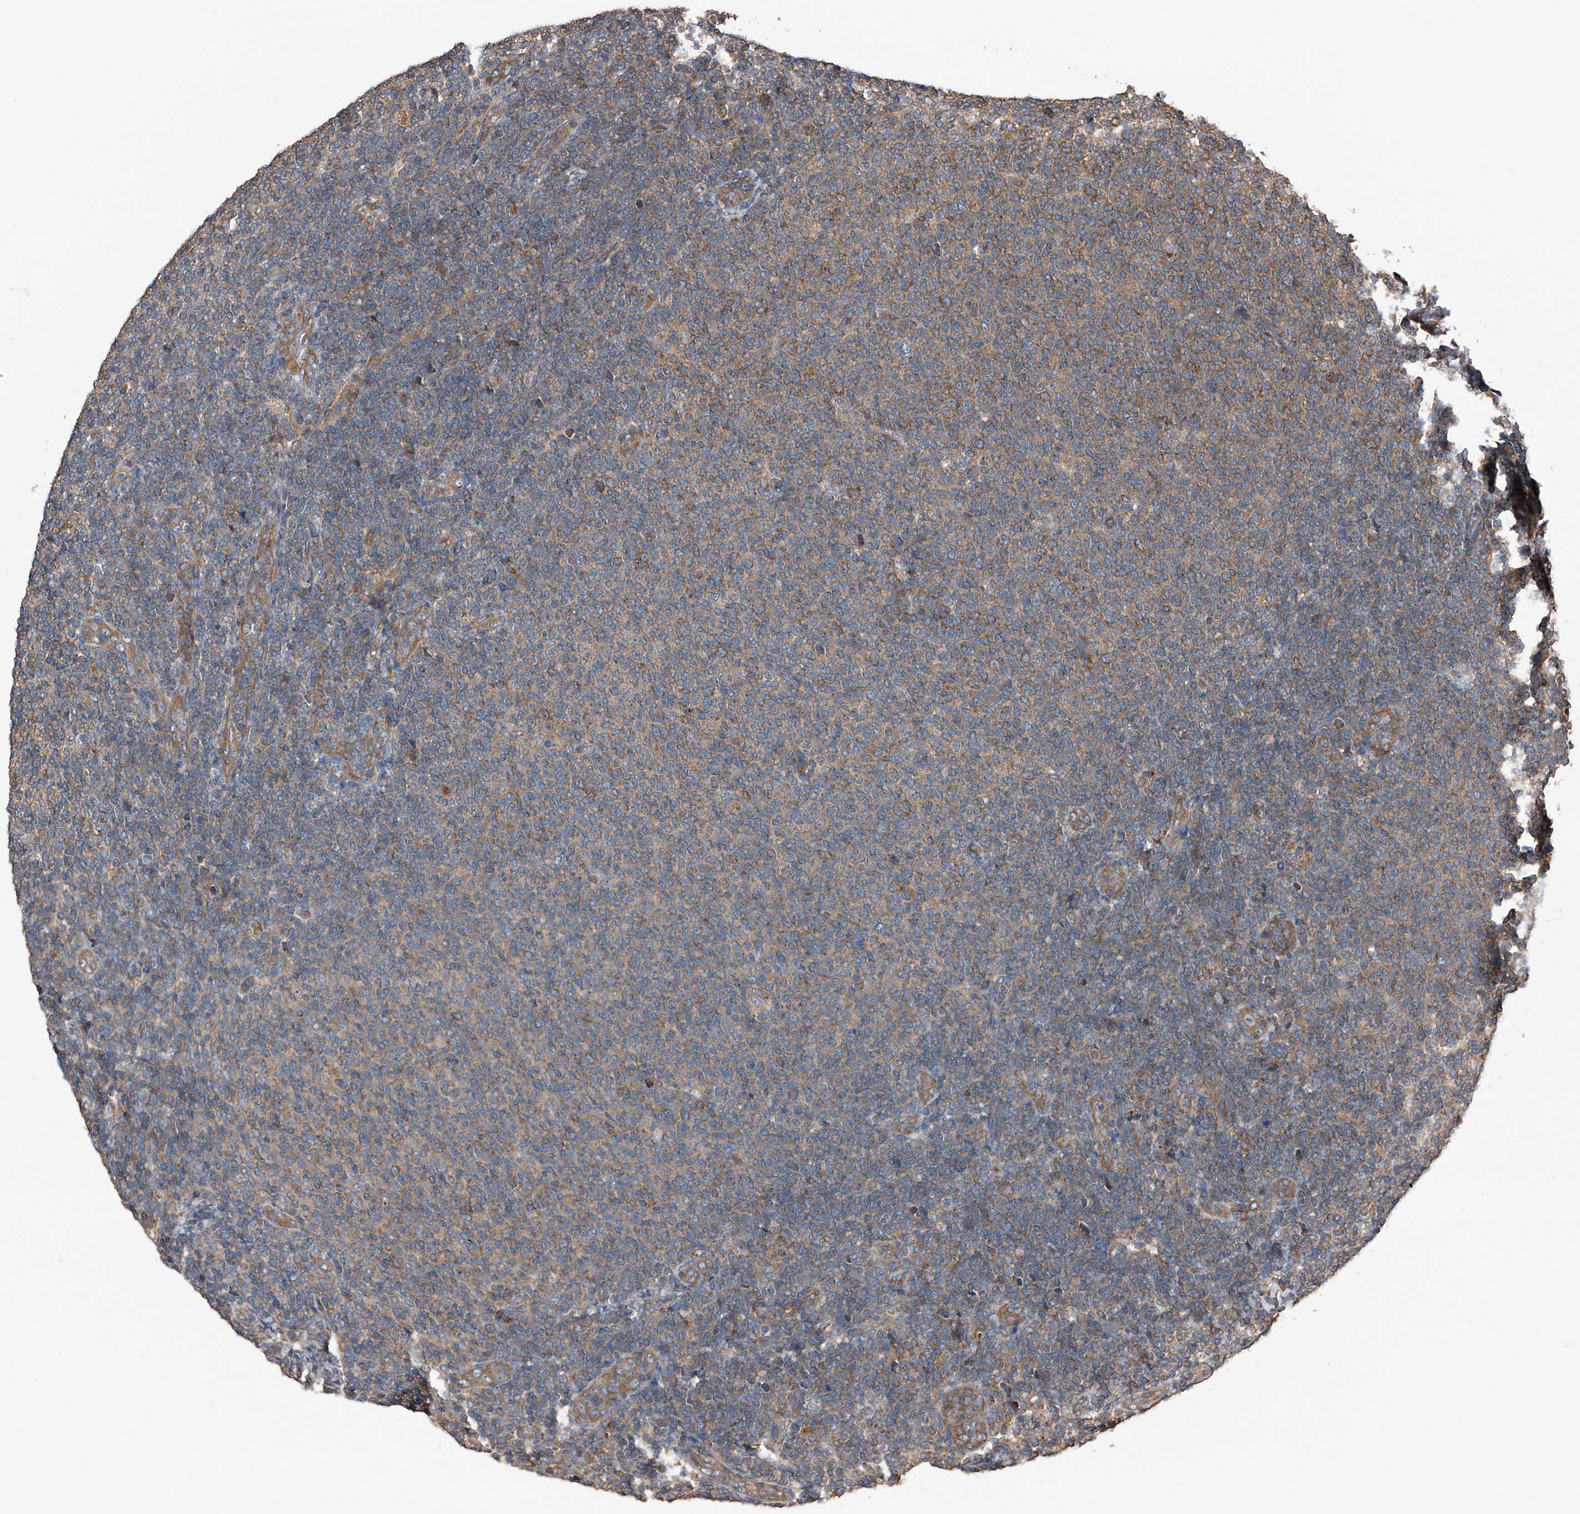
{"staining": {"intensity": "moderate", "quantity": "<25%", "location": "cytoplasmic/membranous"}, "tissue": "lymphoma", "cell_type": "Tumor cells", "image_type": "cancer", "snomed": [{"axis": "morphology", "description": "Malignant lymphoma, non-Hodgkin's type, Low grade"}, {"axis": "topography", "description": "Lymph node"}], "caption": "The micrograph shows a brown stain indicating the presence of a protein in the cytoplasmic/membranous of tumor cells in malignant lymphoma, non-Hodgkin's type (low-grade).", "gene": "KCNJ2", "patient": {"sex": "male", "age": 66}}